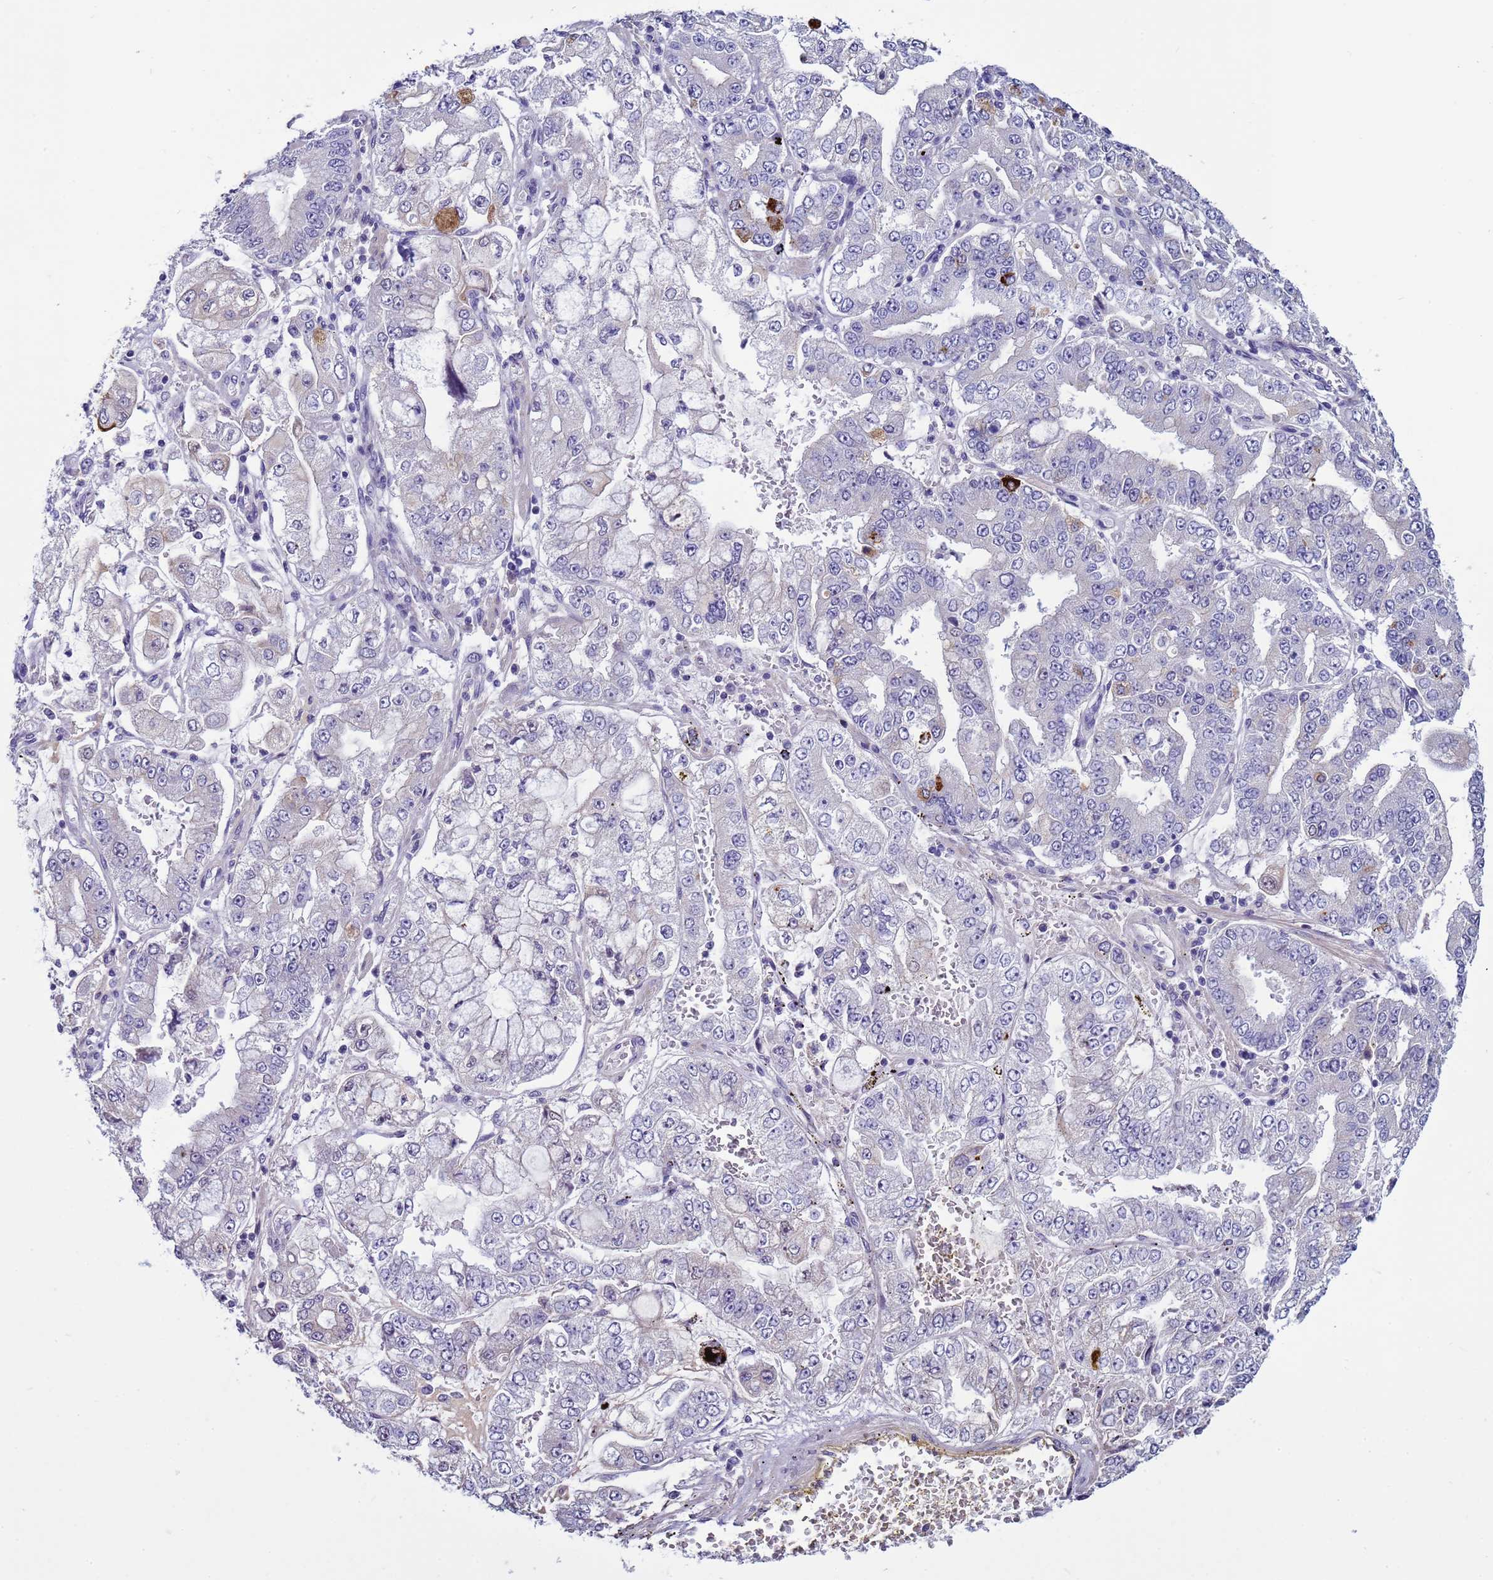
{"staining": {"intensity": "negative", "quantity": "none", "location": "none"}, "tissue": "stomach cancer", "cell_type": "Tumor cells", "image_type": "cancer", "snomed": [{"axis": "morphology", "description": "Adenocarcinoma, NOS"}, {"axis": "topography", "description": "Stomach"}], "caption": "This image is of stomach cancer stained with IHC to label a protein in brown with the nuclei are counter-stained blue. There is no expression in tumor cells.", "gene": "TRIM51", "patient": {"sex": "male", "age": 76}}